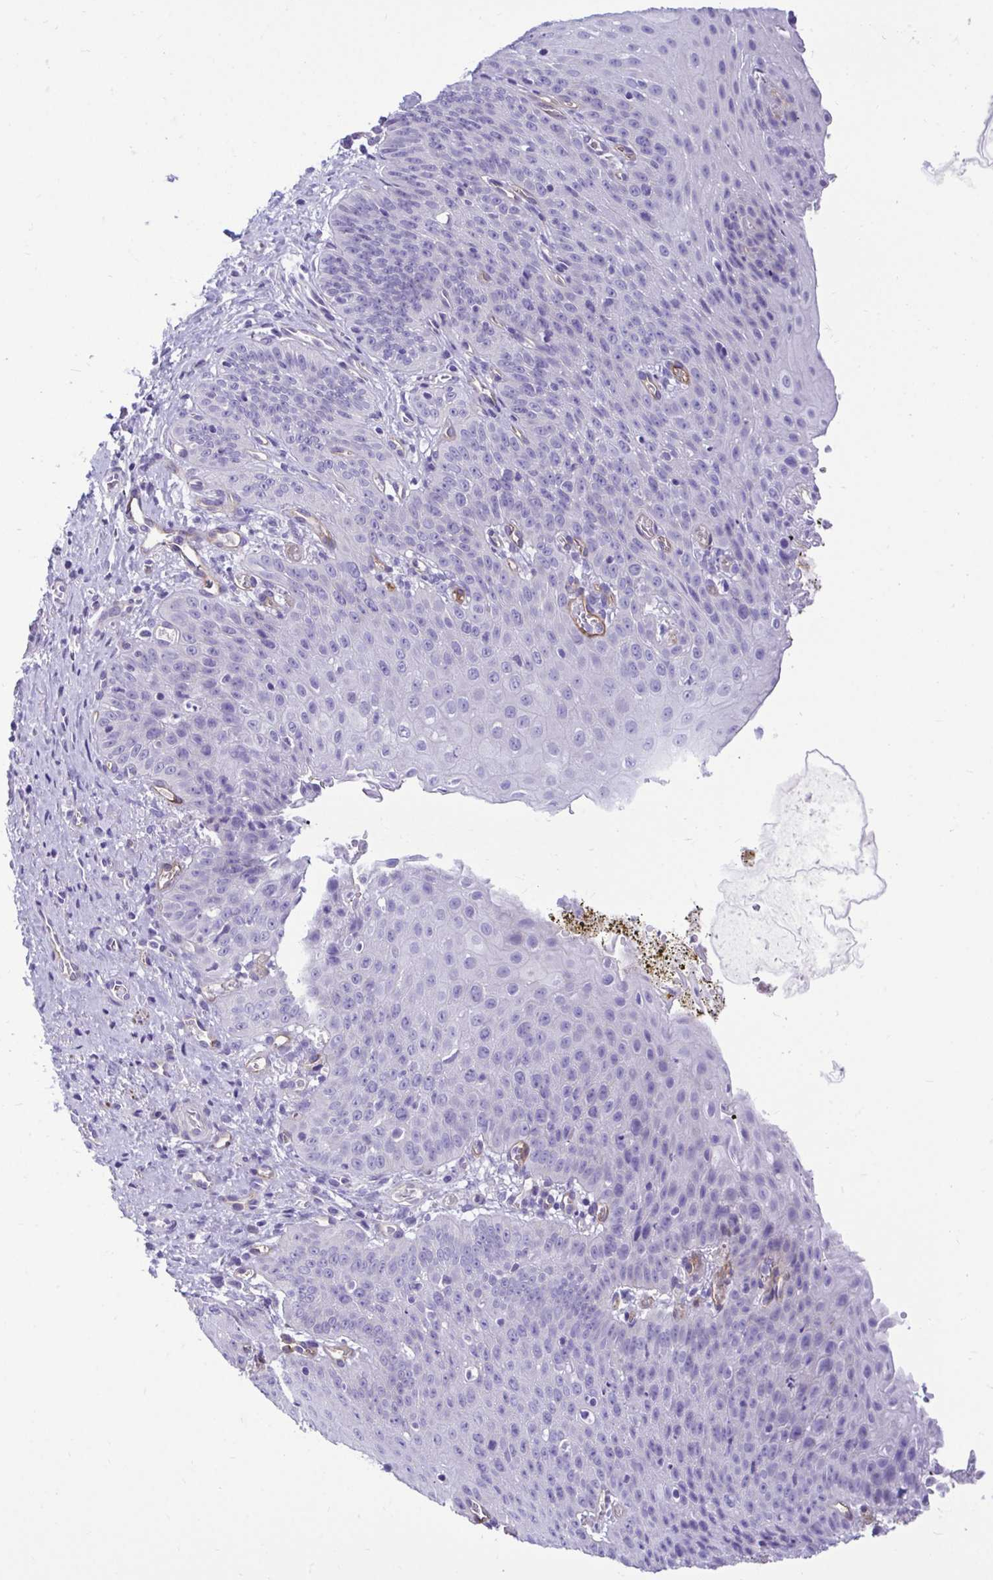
{"staining": {"intensity": "negative", "quantity": "none", "location": "none"}, "tissue": "esophagus", "cell_type": "Squamous epithelial cells", "image_type": "normal", "snomed": [{"axis": "morphology", "description": "Normal tissue, NOS"}, {"axis": "topography", "description": "Esophagus"}], "caption": "An image of human esophagus is negative for staining in squamous epithelial cells. Nuclei are stained in blue.", "gene": "ABCG2", "patient": {"sex": "male", "age": 71}}